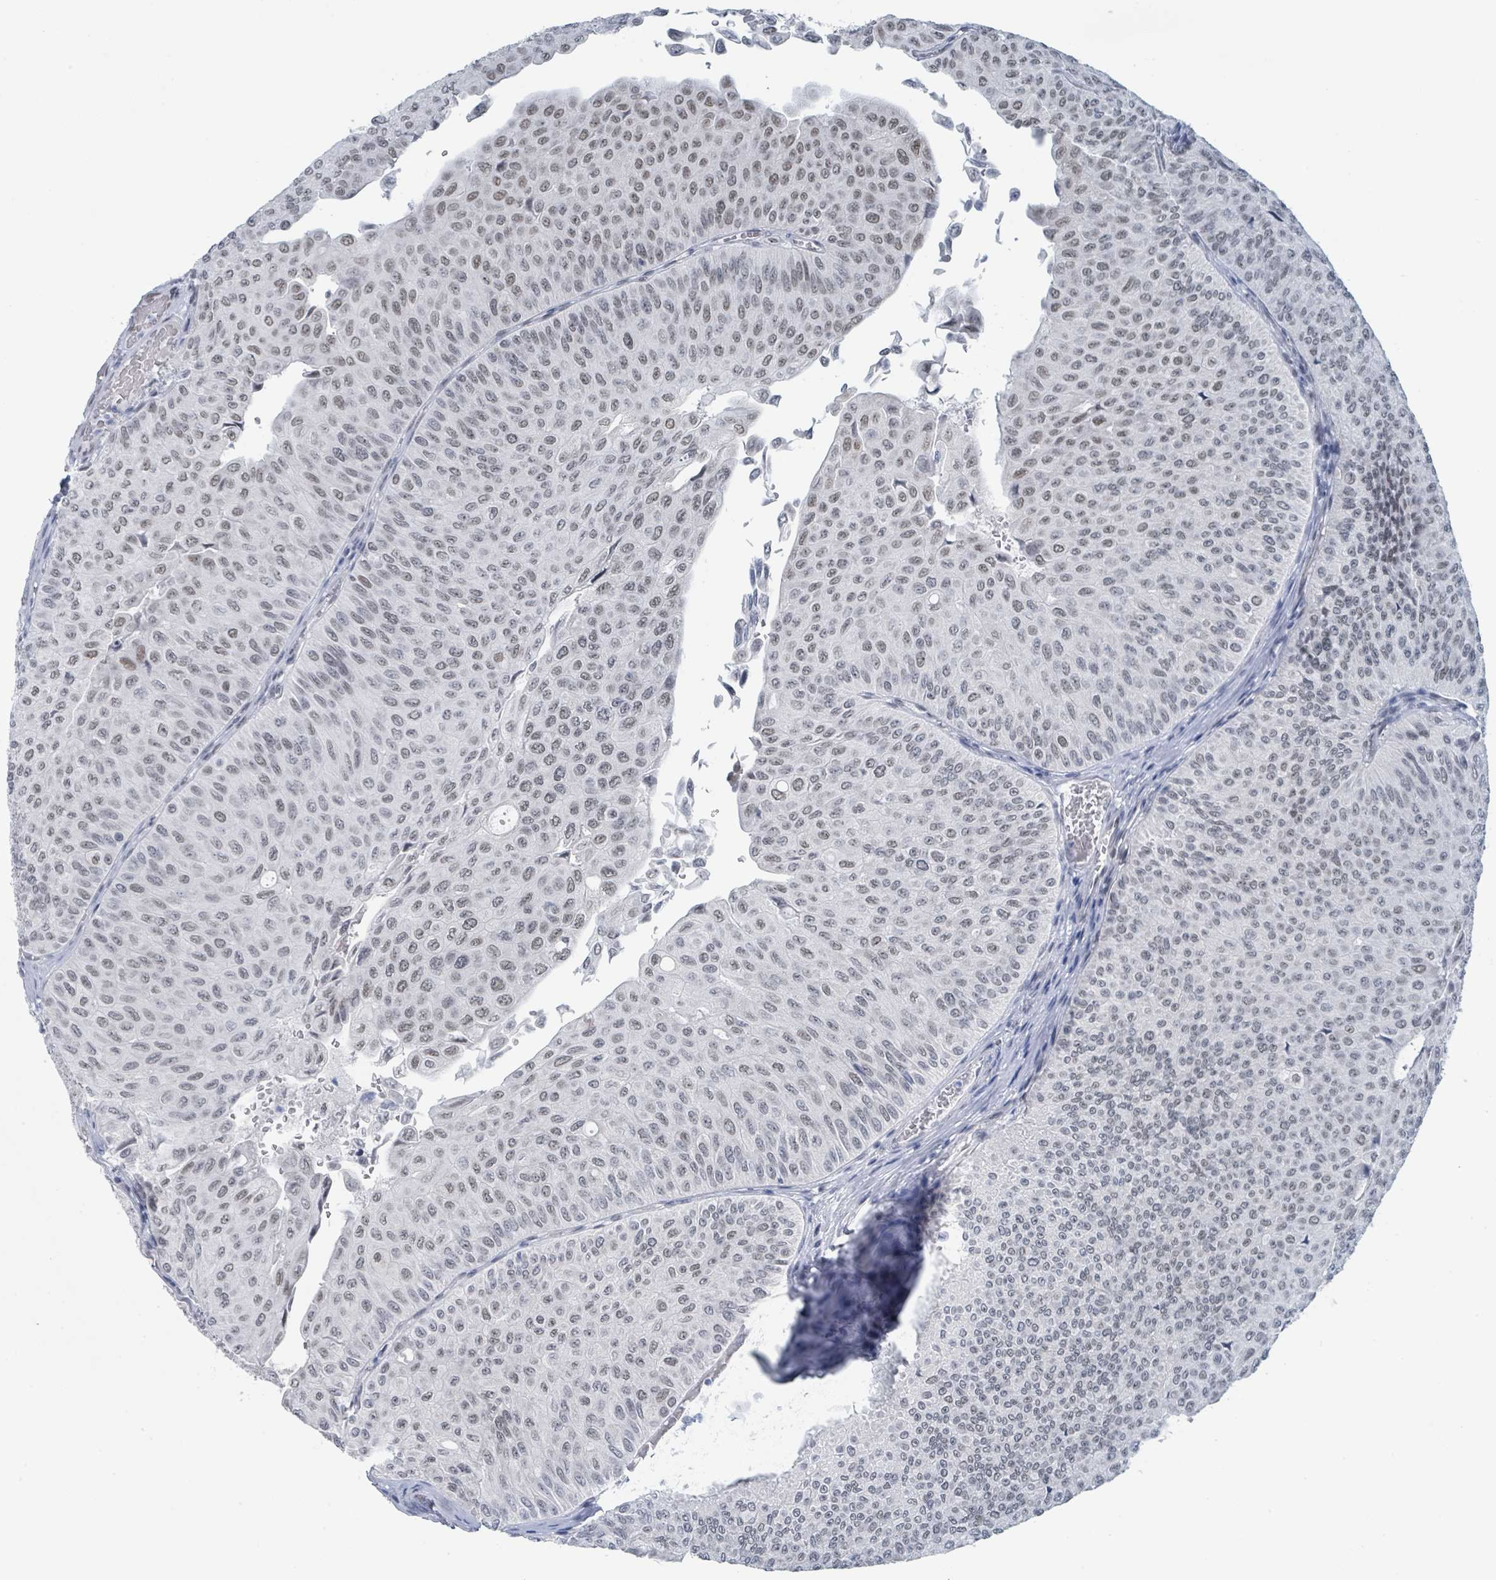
{"staining": {"intensity": "weak", "quantity": "<25%", "location": "nuclear"}, "tissue": "urothelial cancer", "cell_type": "Tumor cells", "image_type": "cancer", "snomed": [{"axis": "morphology", "description": "Urothelial carcinoma, NOS"}, {"axis": "topography", "description": "Urinary bladder"}], "caption": "The immunohistochemistry (IHC) photomicrograph has no significant expression in tumor cells of transitional cell carcinoma tissue. (DAB immunohistochemistry with hematoxylin counter stain).", "gene": "EHMT2", "patient": {"sex": "male", "age": 59}}